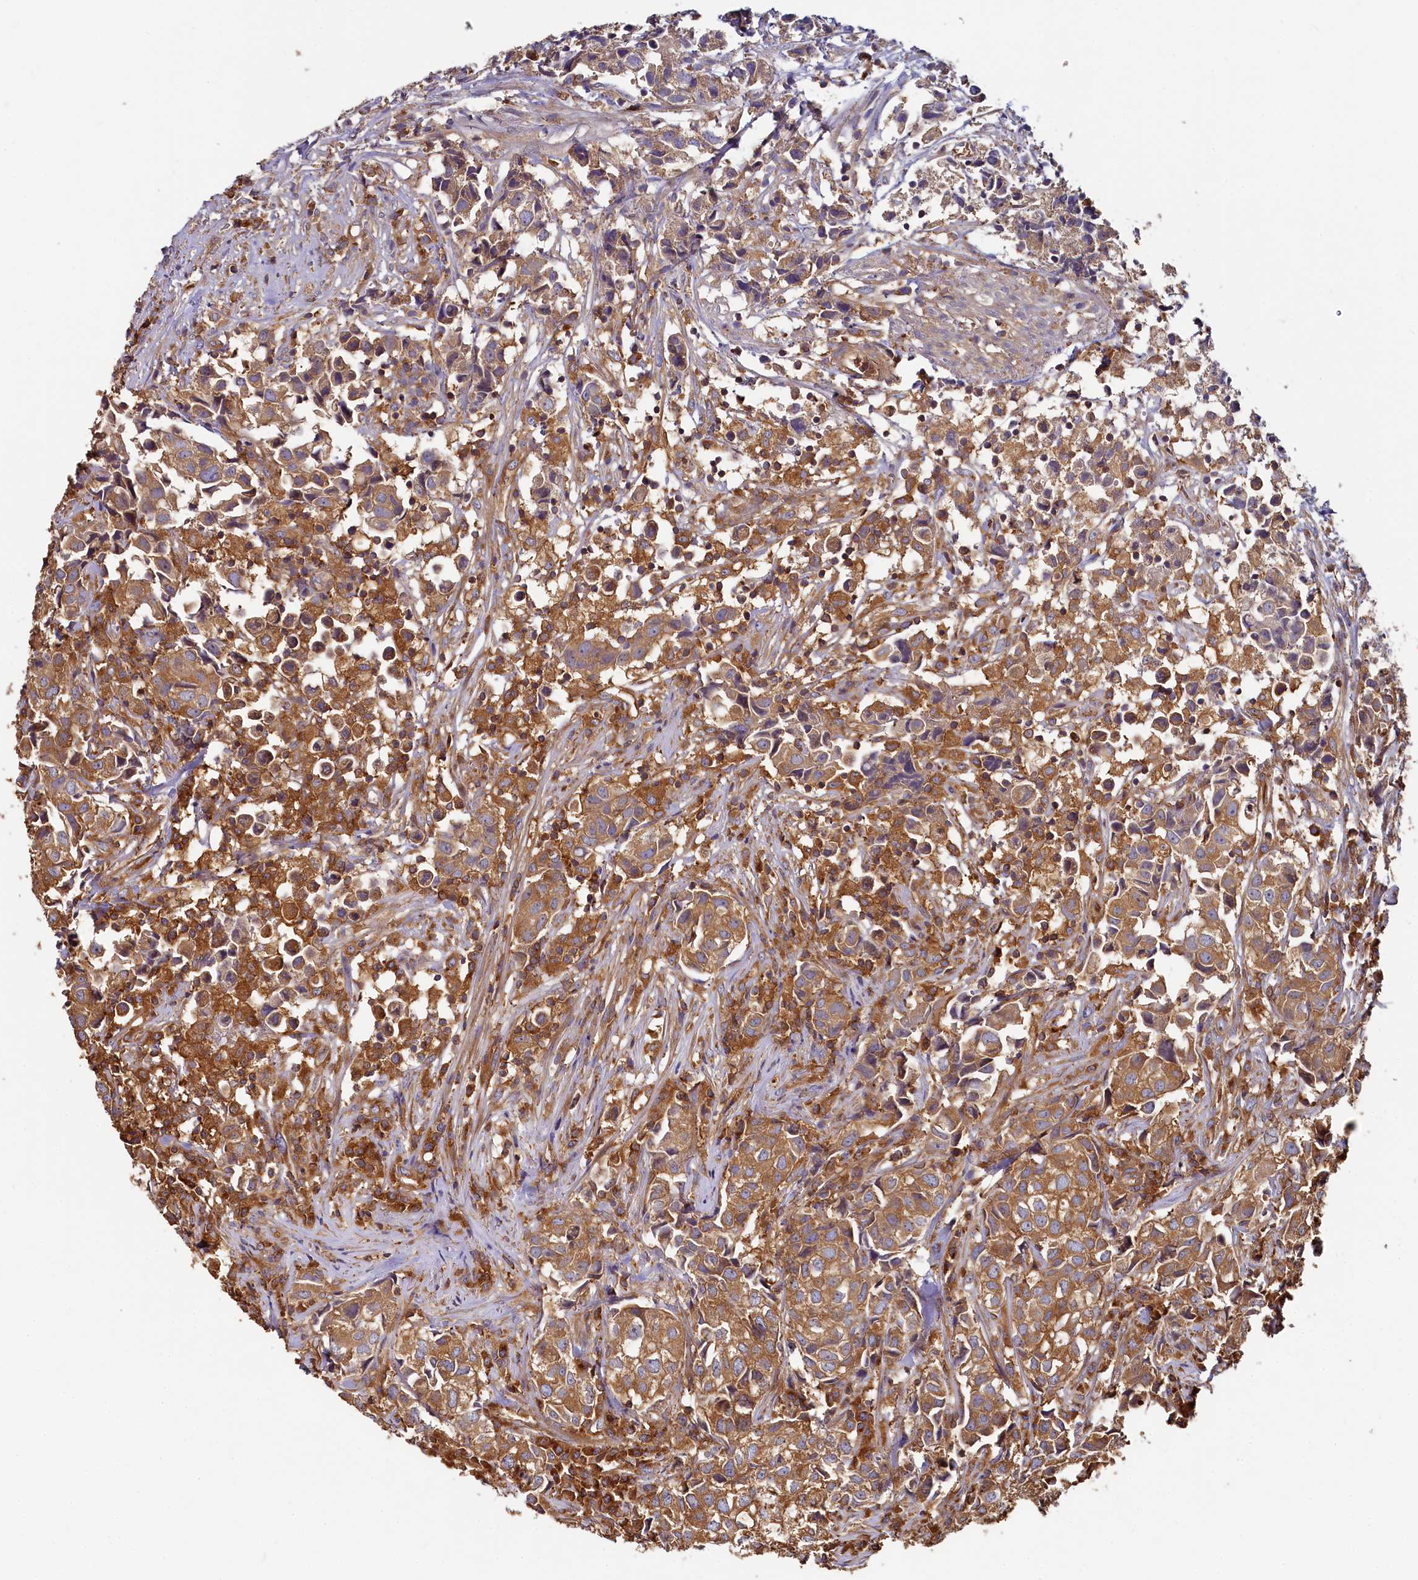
{"staining": {"intensity": "moderate", "quantity": ">75%", "location": "cytoplasmic/membranous"}, "tissue": "urothelial cancer", "cell_type": "Tumor cells", "image_type": "cancer", "snomed": [{"axis": "morphology", "description": "Urothelial carcinoma, High grade"}, {"axis": "topography", "description": "Urinary bladder"}], "caption": "This is a histology image of IHC staining of urothelial cancer, which shows moderate positivity in the cytoplasmic/membranous of tumor cells.", "gene": "PPIP5K1", "patient": {"sex": "female", "age": 75}}